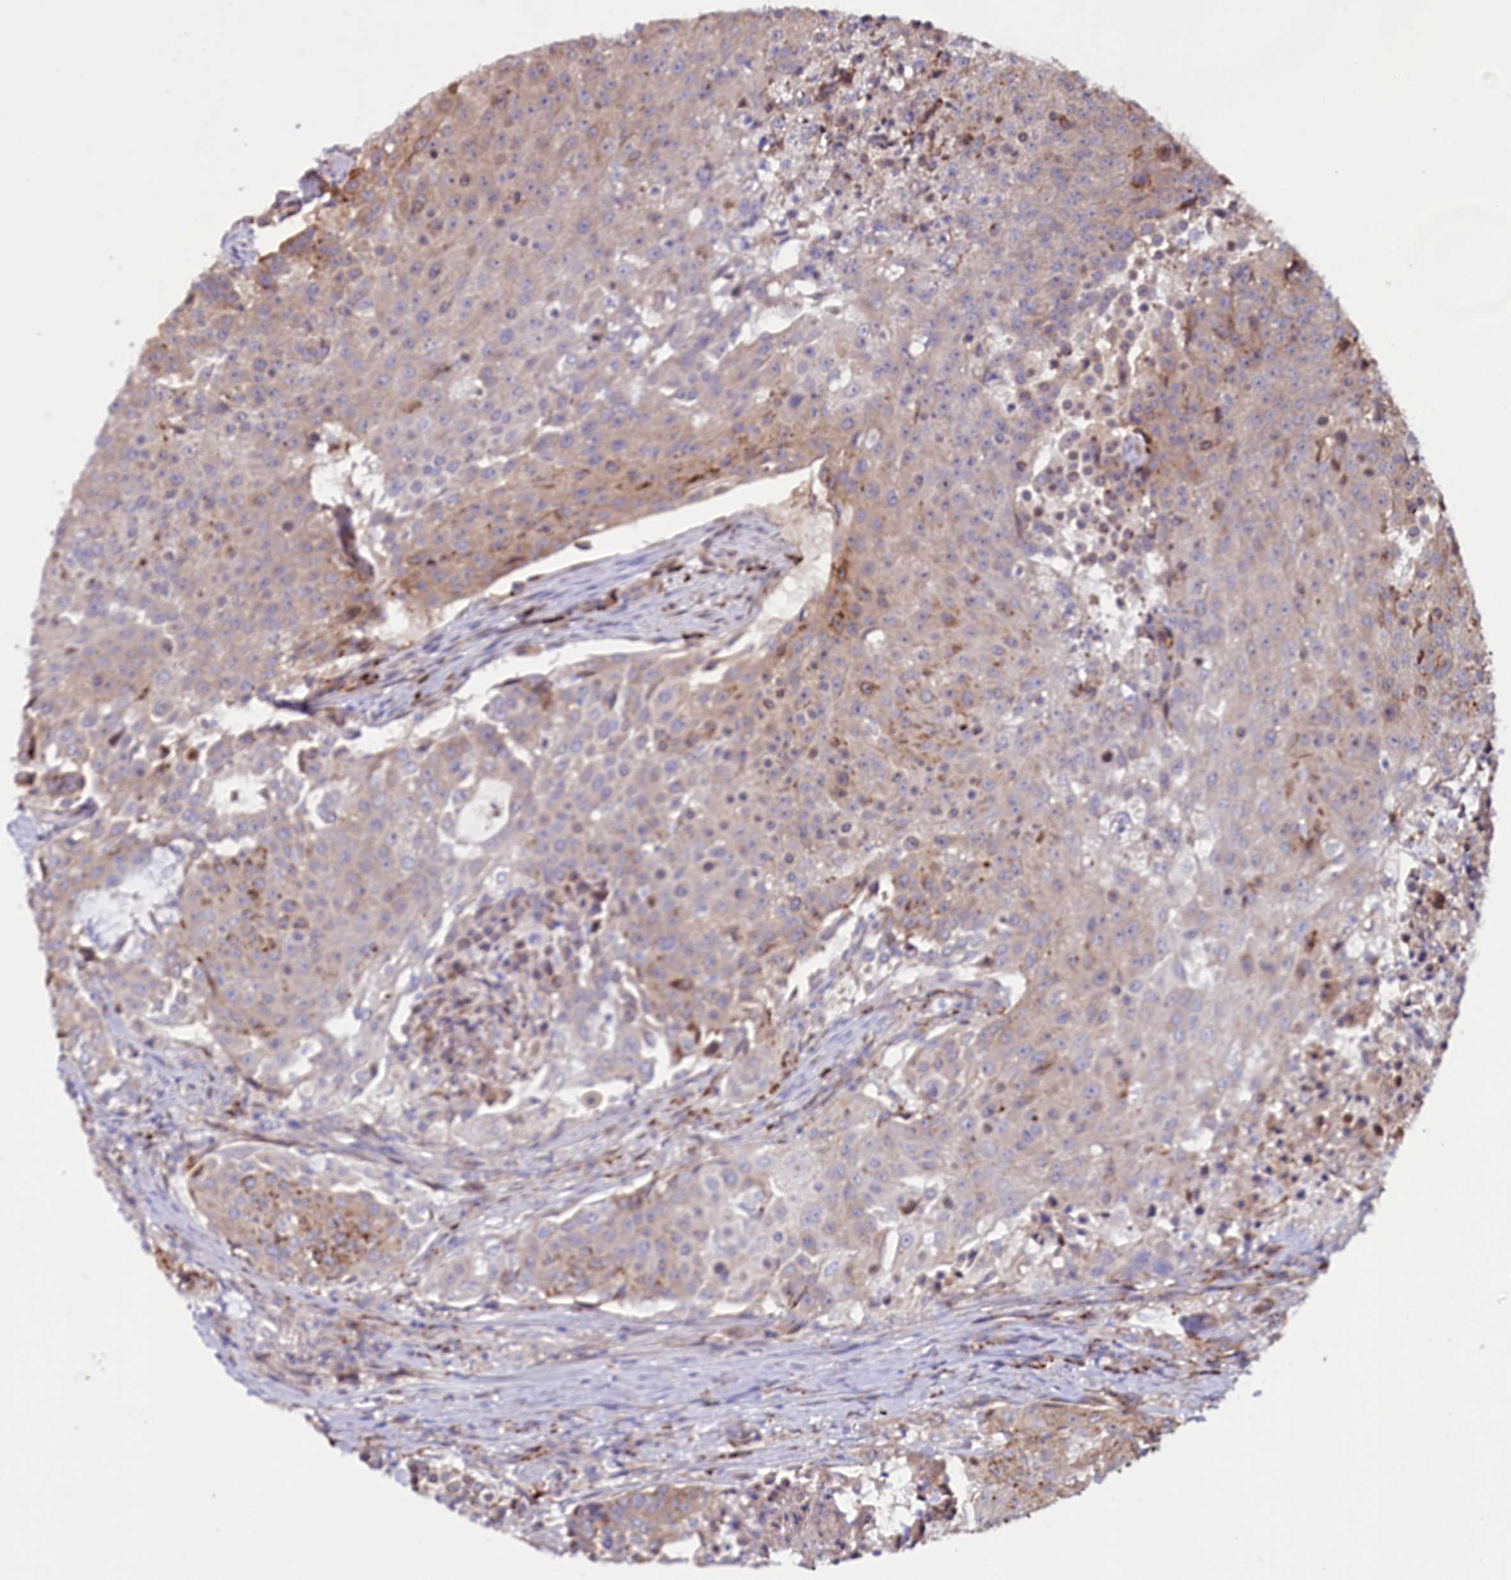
{"staining": {"intensity": "weak", "quantity": "<25%", "location": "cytoplasmic/membranous"}, "tissue": "urothelial cancer", "cell_type": "Tumor cells", "image_type": "cancer", "snomed": [{"axis": "morphology", "description": "Urothelial carcinoma, High grade"}, {"axis": "topography", "description": "Urinary bladder"}], "caption": "An IHC image of high-grade urothelial carcinoma is shown. There is no staining in tumor cells of high-grade urothelial carcinoma.", "gene": "PDZRN3", "patient": {"sex": "female", "age": 63}}